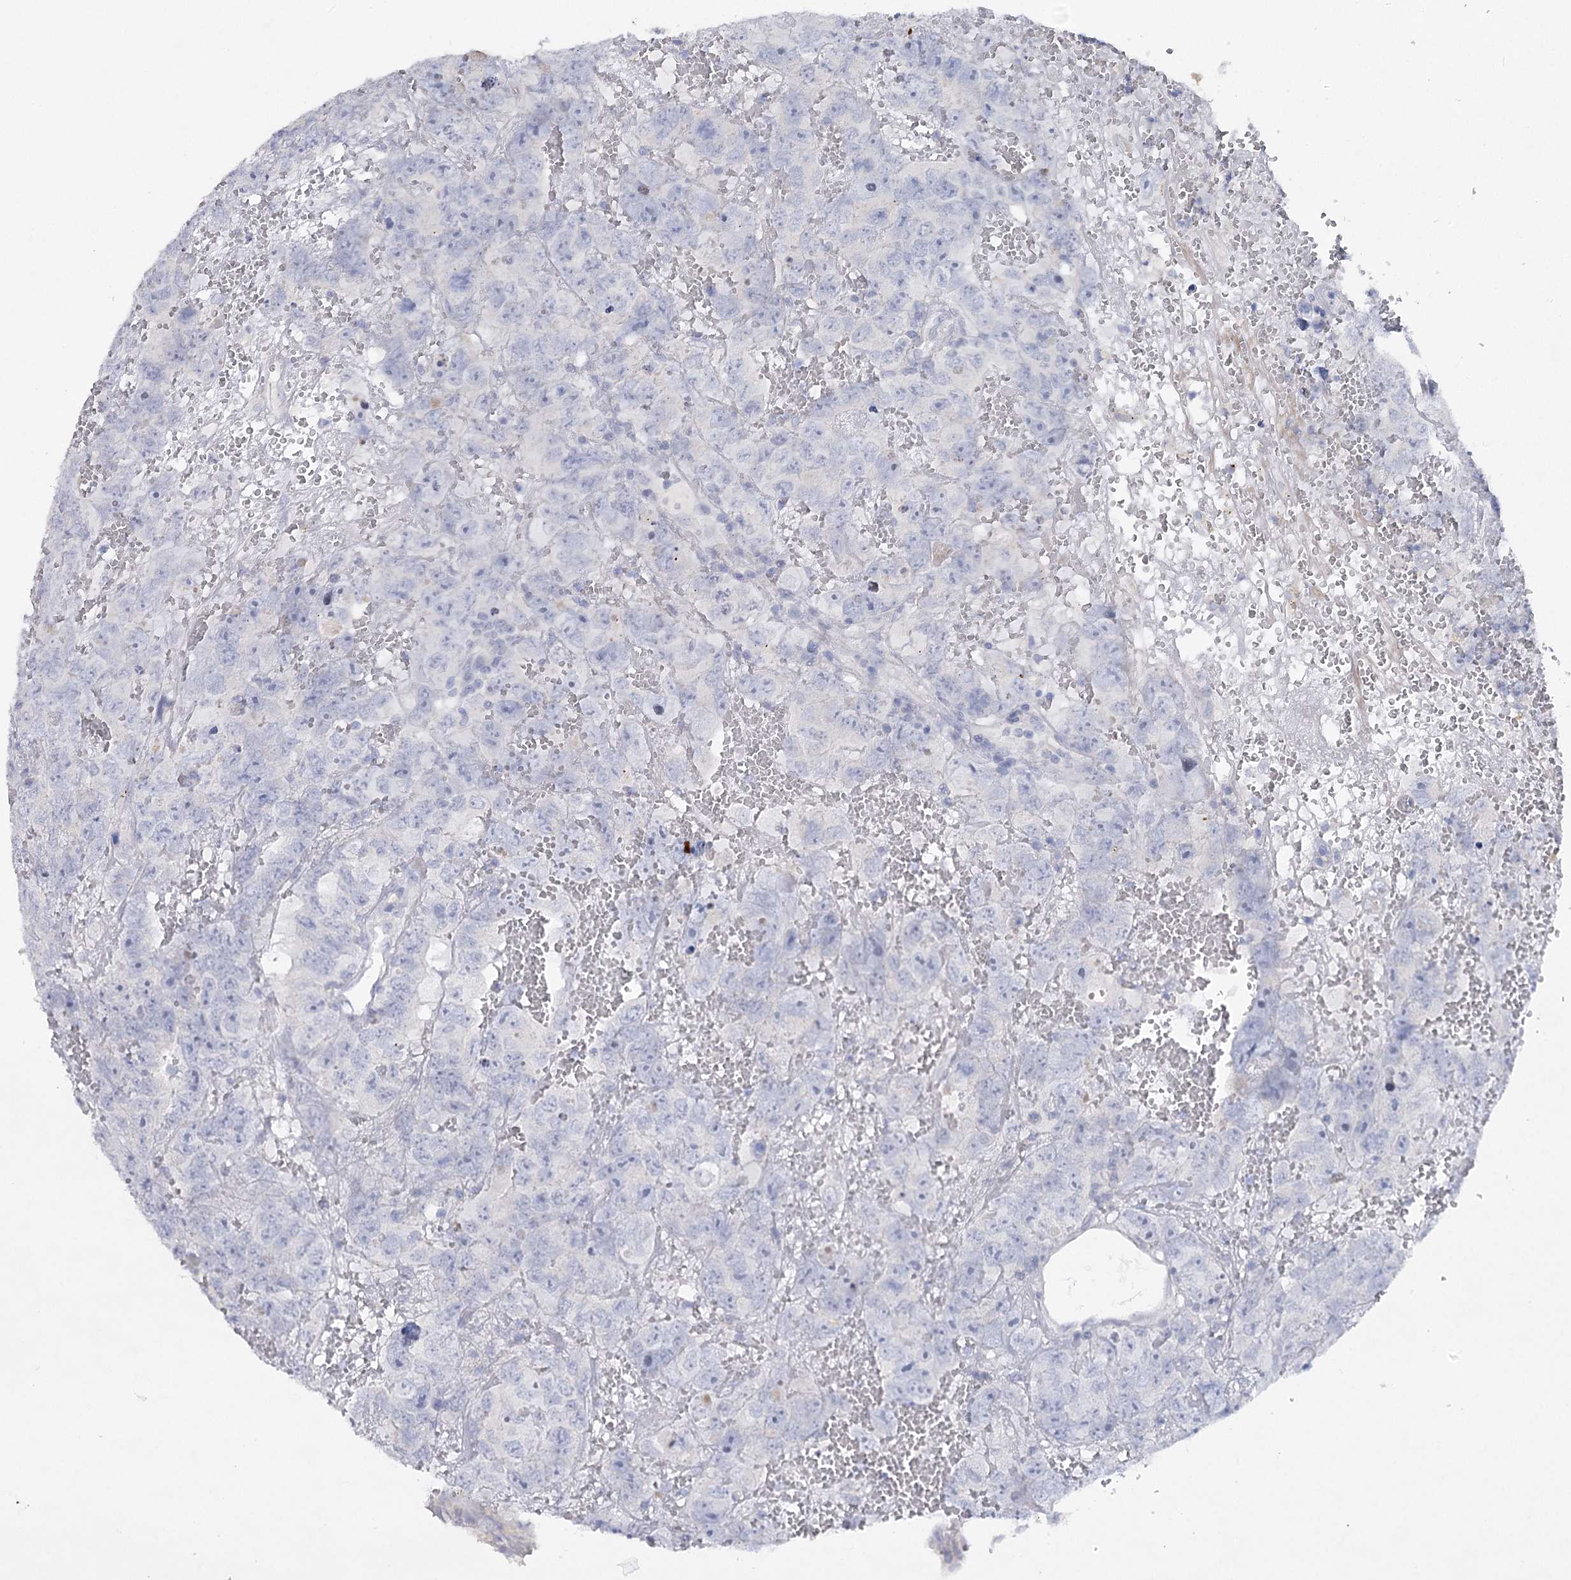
{"staining": {"intensity": "negative", "quantity": "none", "location": "none"}, "tissue": "testis cancer", "cell_type": "Tumor cells", "image_type": "cancer", "snomed": [{"axis": "morphology", "description": "Carcinoma, Embryonal, NOS"}, {"axis": "topography", "description": "Testis"}], "caption": "Immunohistochemical staining of human testis embryonal carcinoma displays no significant expression in tumor cells. (Stains: DAB IHC with hematoxylin counter stain, Microscopy: brightfield microscopy at high magnification).", "gene": "MAP3K13", "patient": {"sex": "male", "age": 45}}